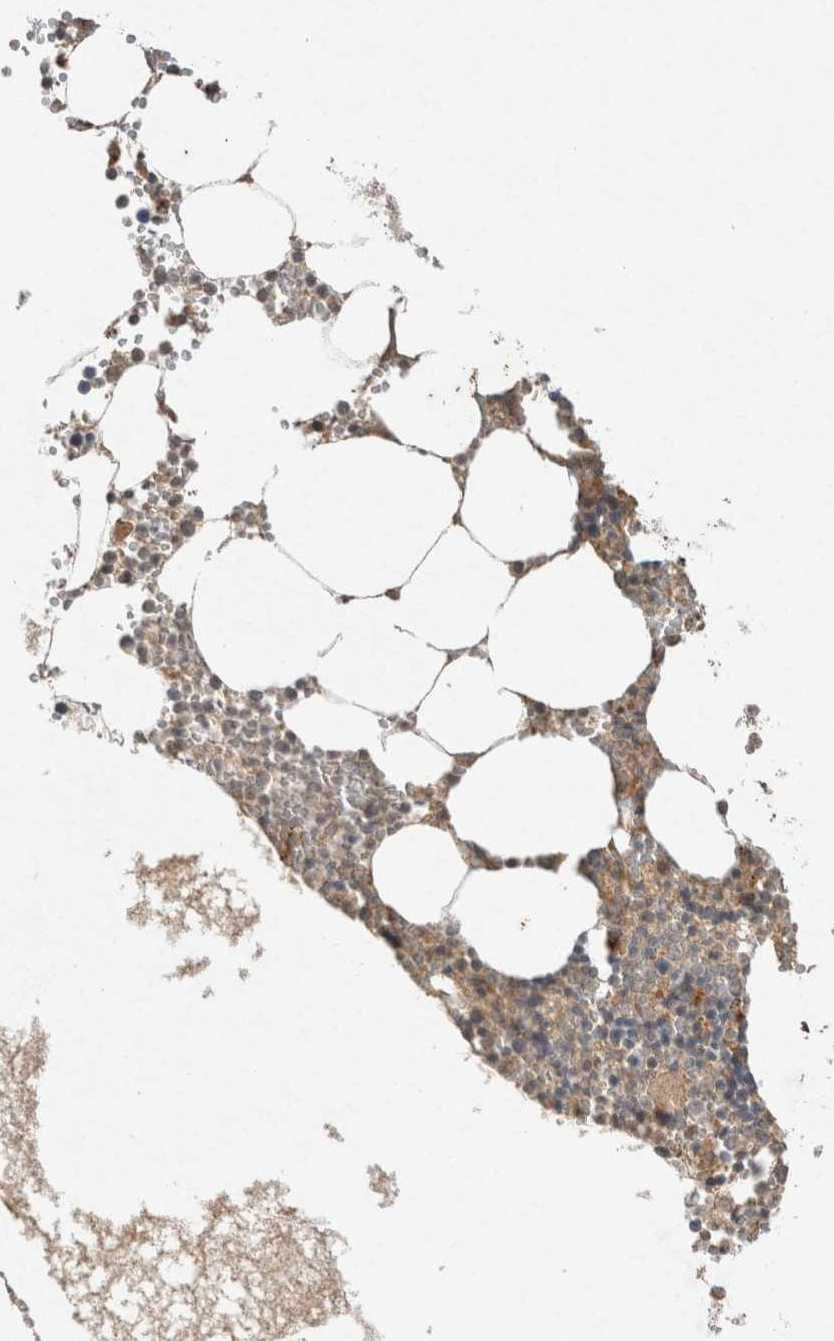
{"staining": {"intensity": "weak", "quantity": "25%-75%", "location": "cytoplasmic/membranous"}, "tissue": "bone marrow", "cell_type": "Hematopoietic cells", "image_type": "normal", "snomed": [{"axis": "morphology", "description": "Normal tissue, NOS"}, {"axis": "topography", "description": "Bone marrow"}], "caption": "Brown immunohistochemical staining in benign human bone marrow shows weak cytoplasmic/membranous expression in approximately 25%-75% of hematopoietic cells.", "gene": "LOXL2", "patient": {"sex": "male", "age": 70}}